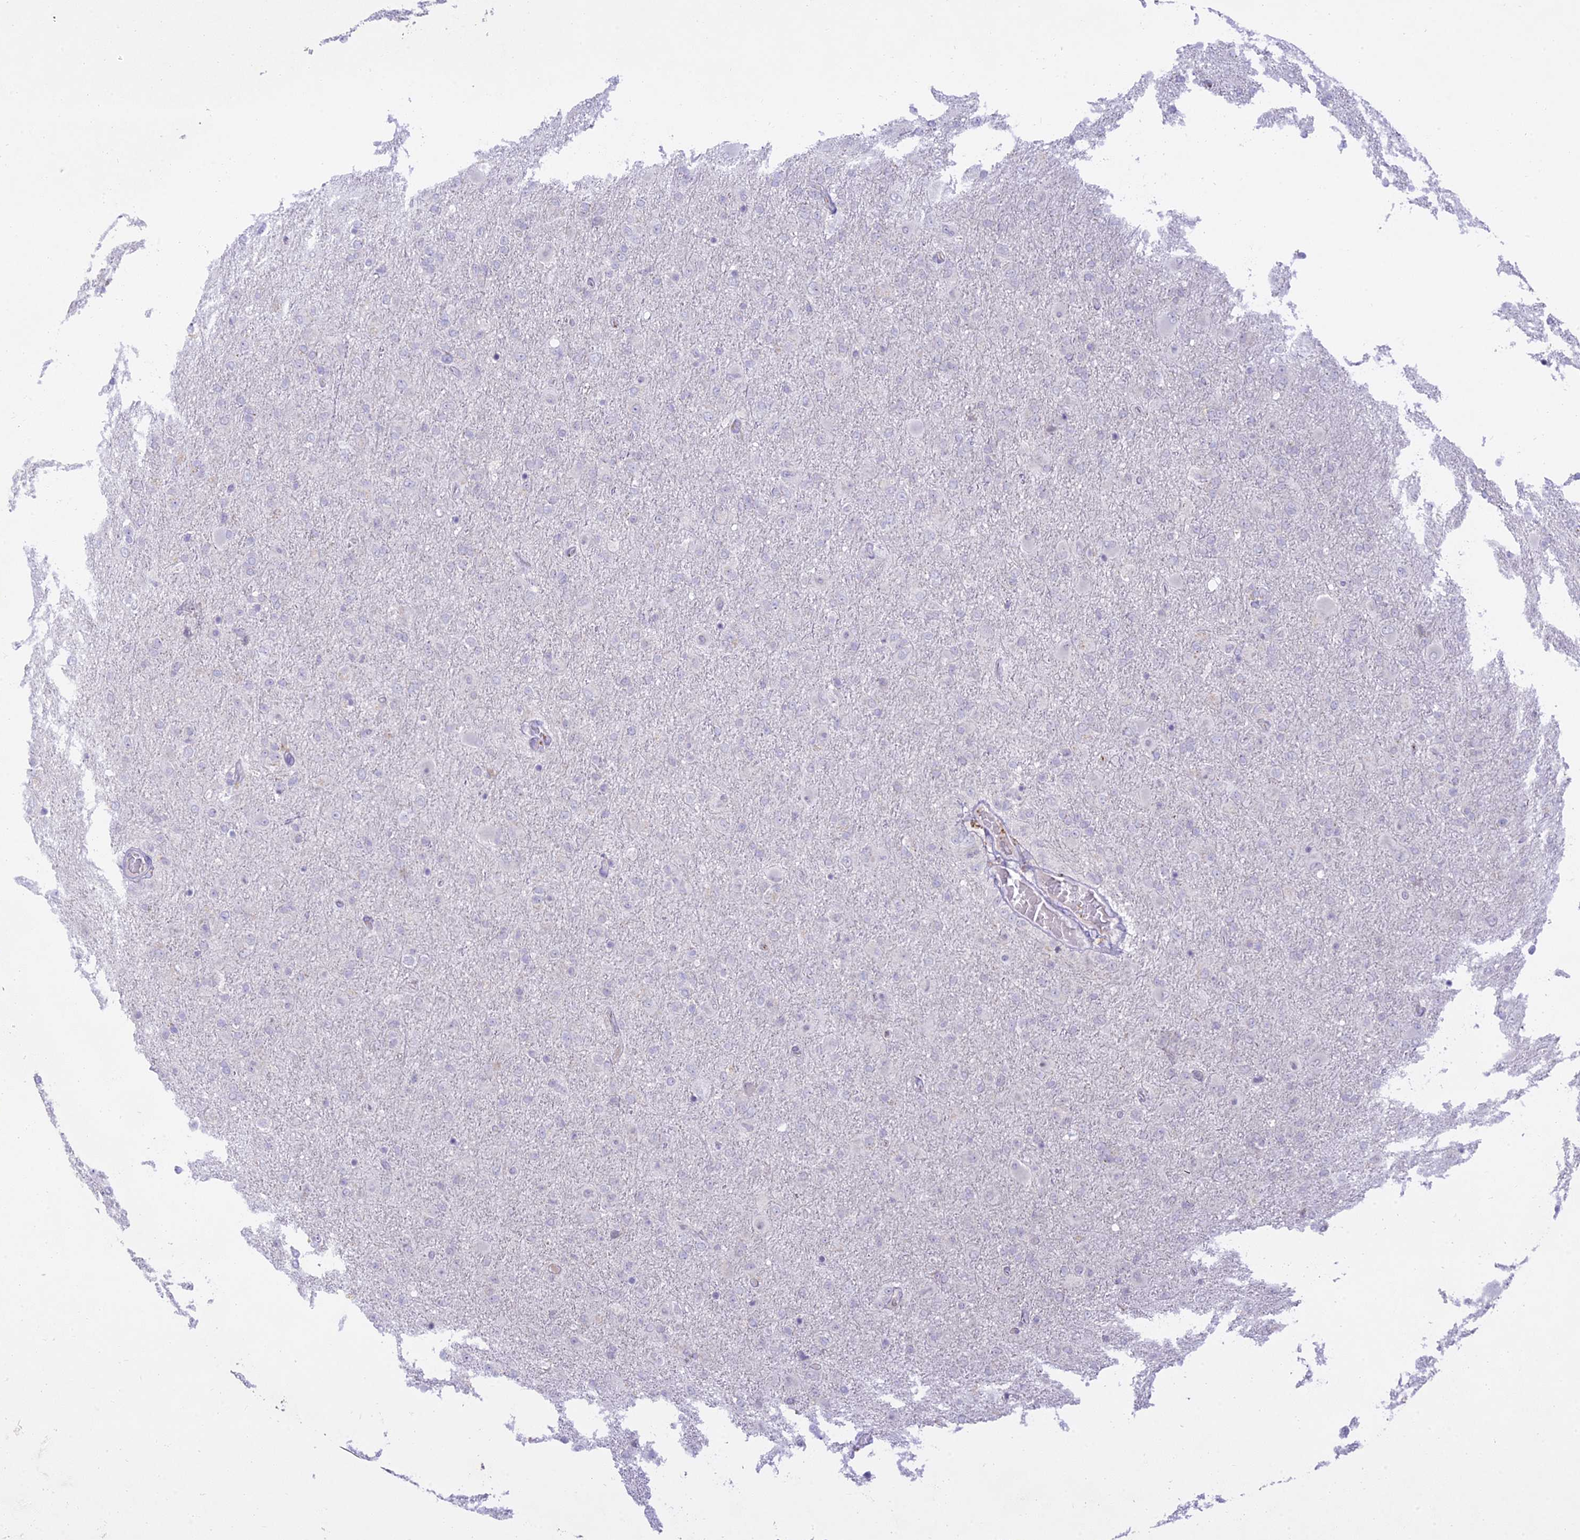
{"staining": {"intensity": "negative", "quantity": "none", "location": "none"}, "tissue": "glioma", "cell_type": "Tumor cells", "image_type": "cancer", "snomed": [{"axis": "morphology", "description": "Glioma, malignant, Low grade"}, {"axis": "topography", "description": "Brain"}], "caption": "DAB immunohistochemical staining of low-grade glioma (malignant) reveals no significant expression in tumor cells. (Brightfield microscopy of DAB (3,3'-diaminobenzidine) IHC at high magnification).", "gene": "TMEM40", "patient": {"sex": "male", "age": 65}}